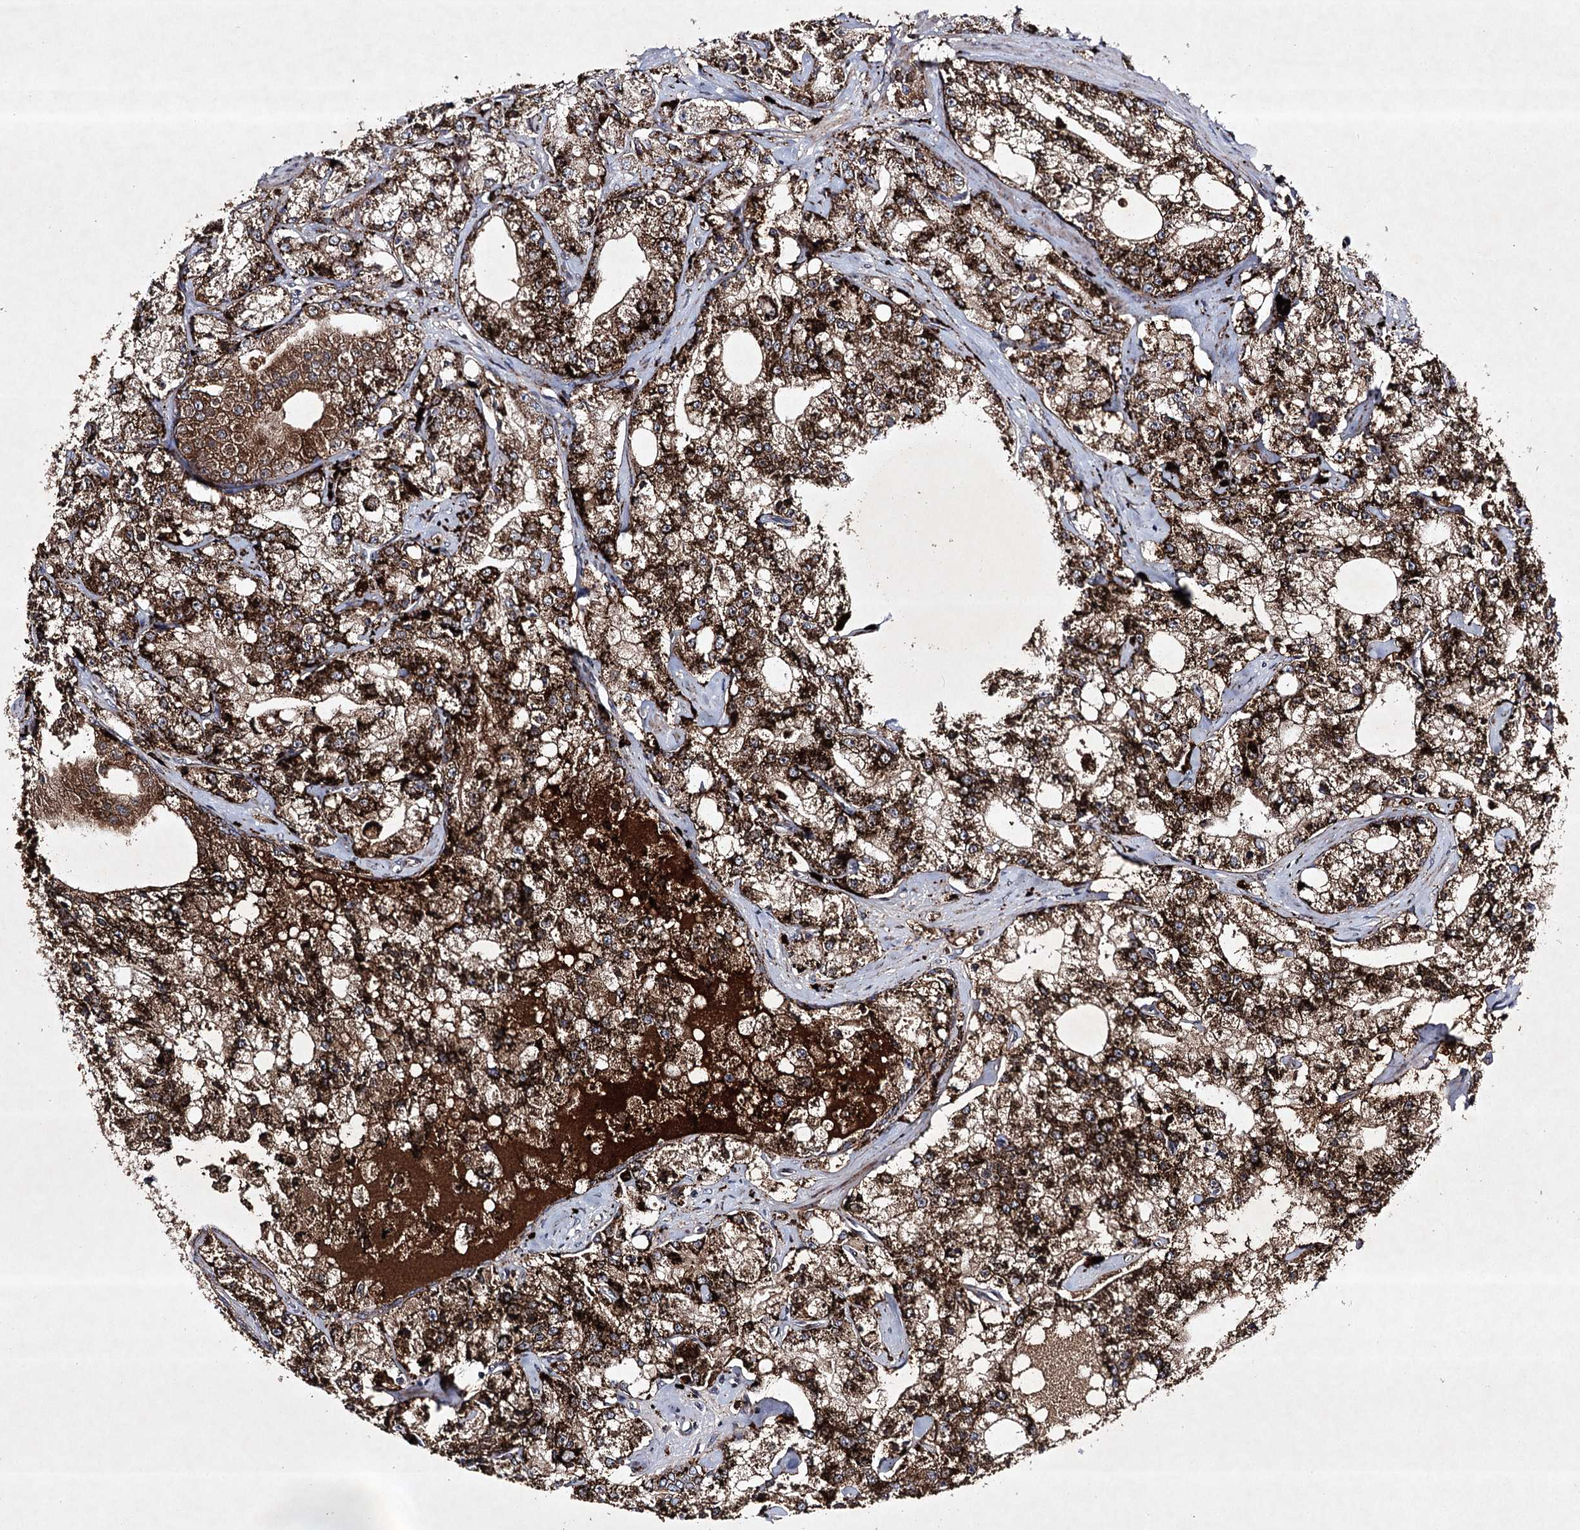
{"staining": {"intensity": "strong", "quantity": ">75%", "location": "cytoplasmic/membranous"}, "tissue": "prostate cancer", "cell_type": "Tumor cells", "image_type": "cancer", "snomed": [{"axis": "morphology", "description": "Adenocarcinoma, High grade"}, {"axis": "topography", "description": "Prostate"}], "caption": "An IHC image of tumor tissue is shown. Protein staining in brown shows strong cytoplasmic/membranous positivity in prostate cancer (high-grade adenocarcinoma) within tumor cells.", "gene": "ALG9", "patient": {"sex": "male", "age": 64}}